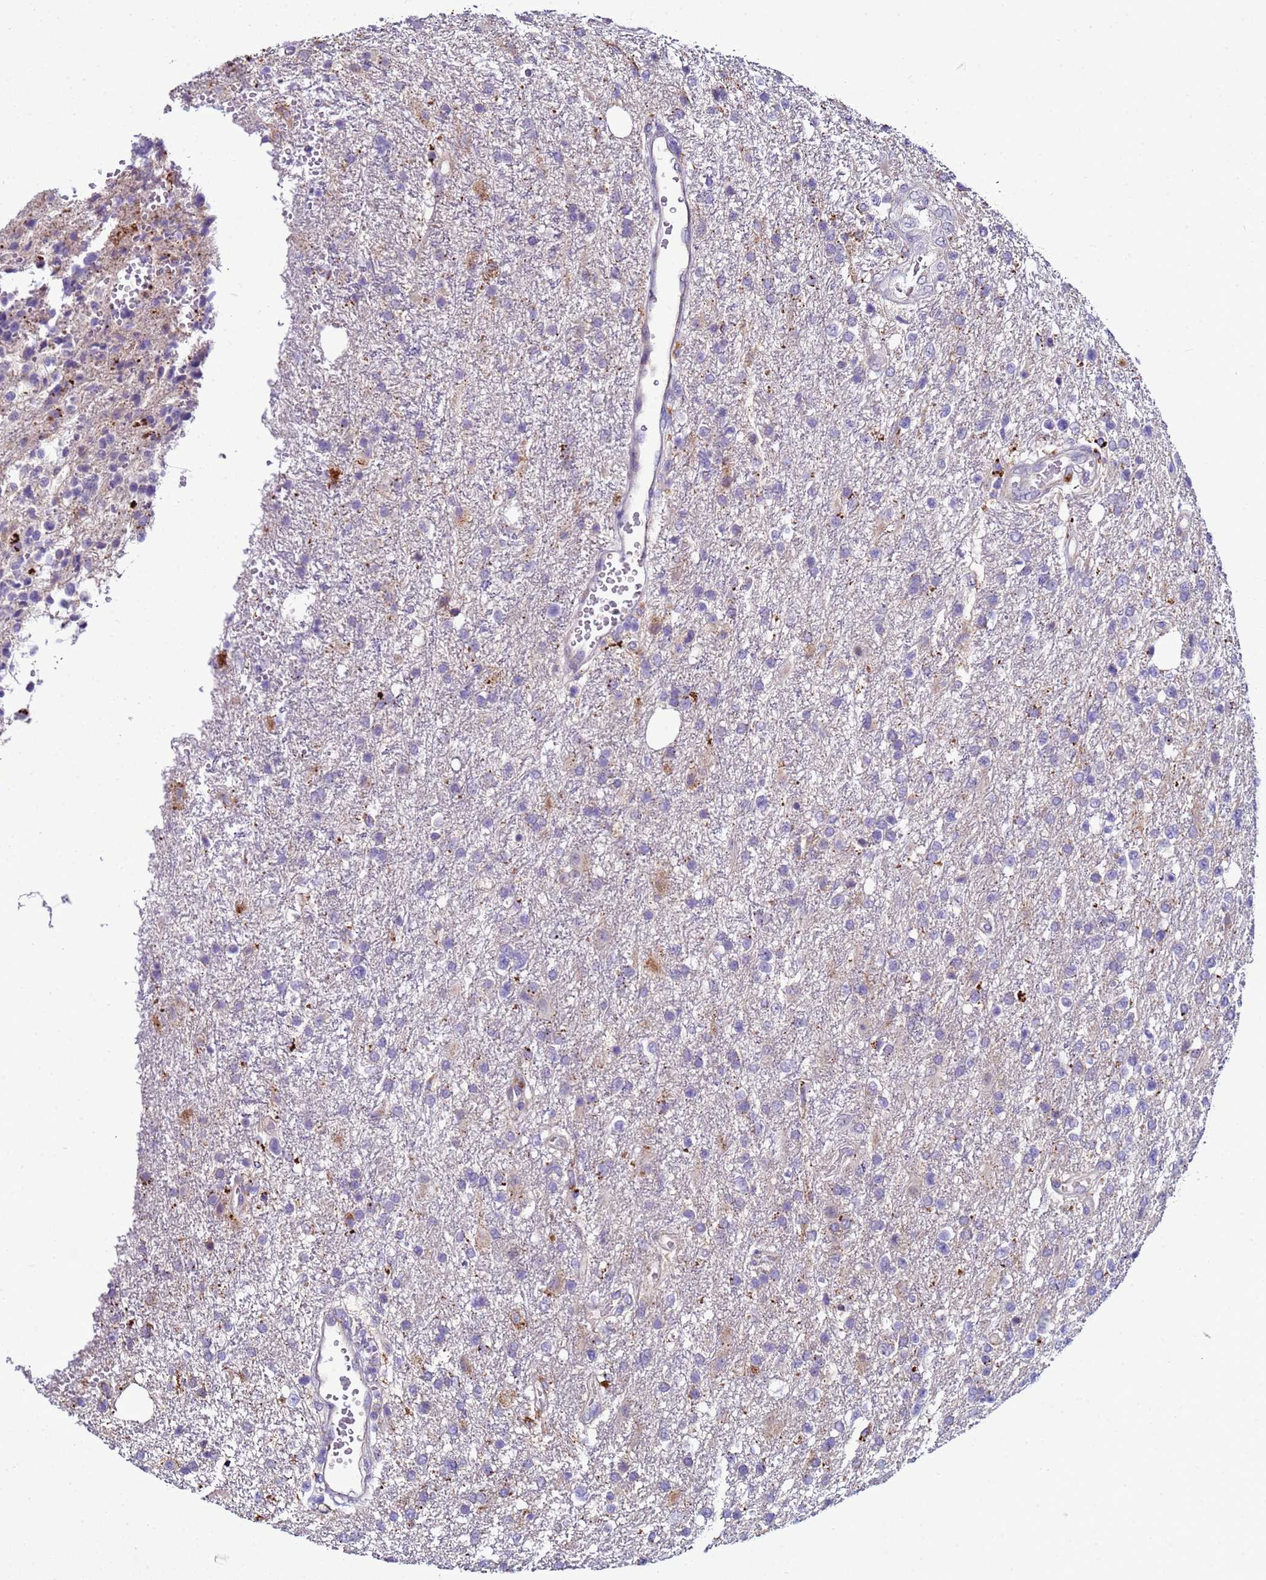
{"staining": {"intensity": "negative", "quantity": "none", "location": "none"}, "tissue": "glioma", "cell_type": "Tumor cells", "image_type": "cancer", "snomed": [{"axis": "morphology", "description": "Glioma, malignant, High grade"}, {"axis": "topography", "description": "Brain"}], "caption": "Glioma stained for a protein using immunohistochemistry (IHC) shows no positivity tumor cells.", "gene": "NAT2", "patient": {"sex": "male", "age": 56}}